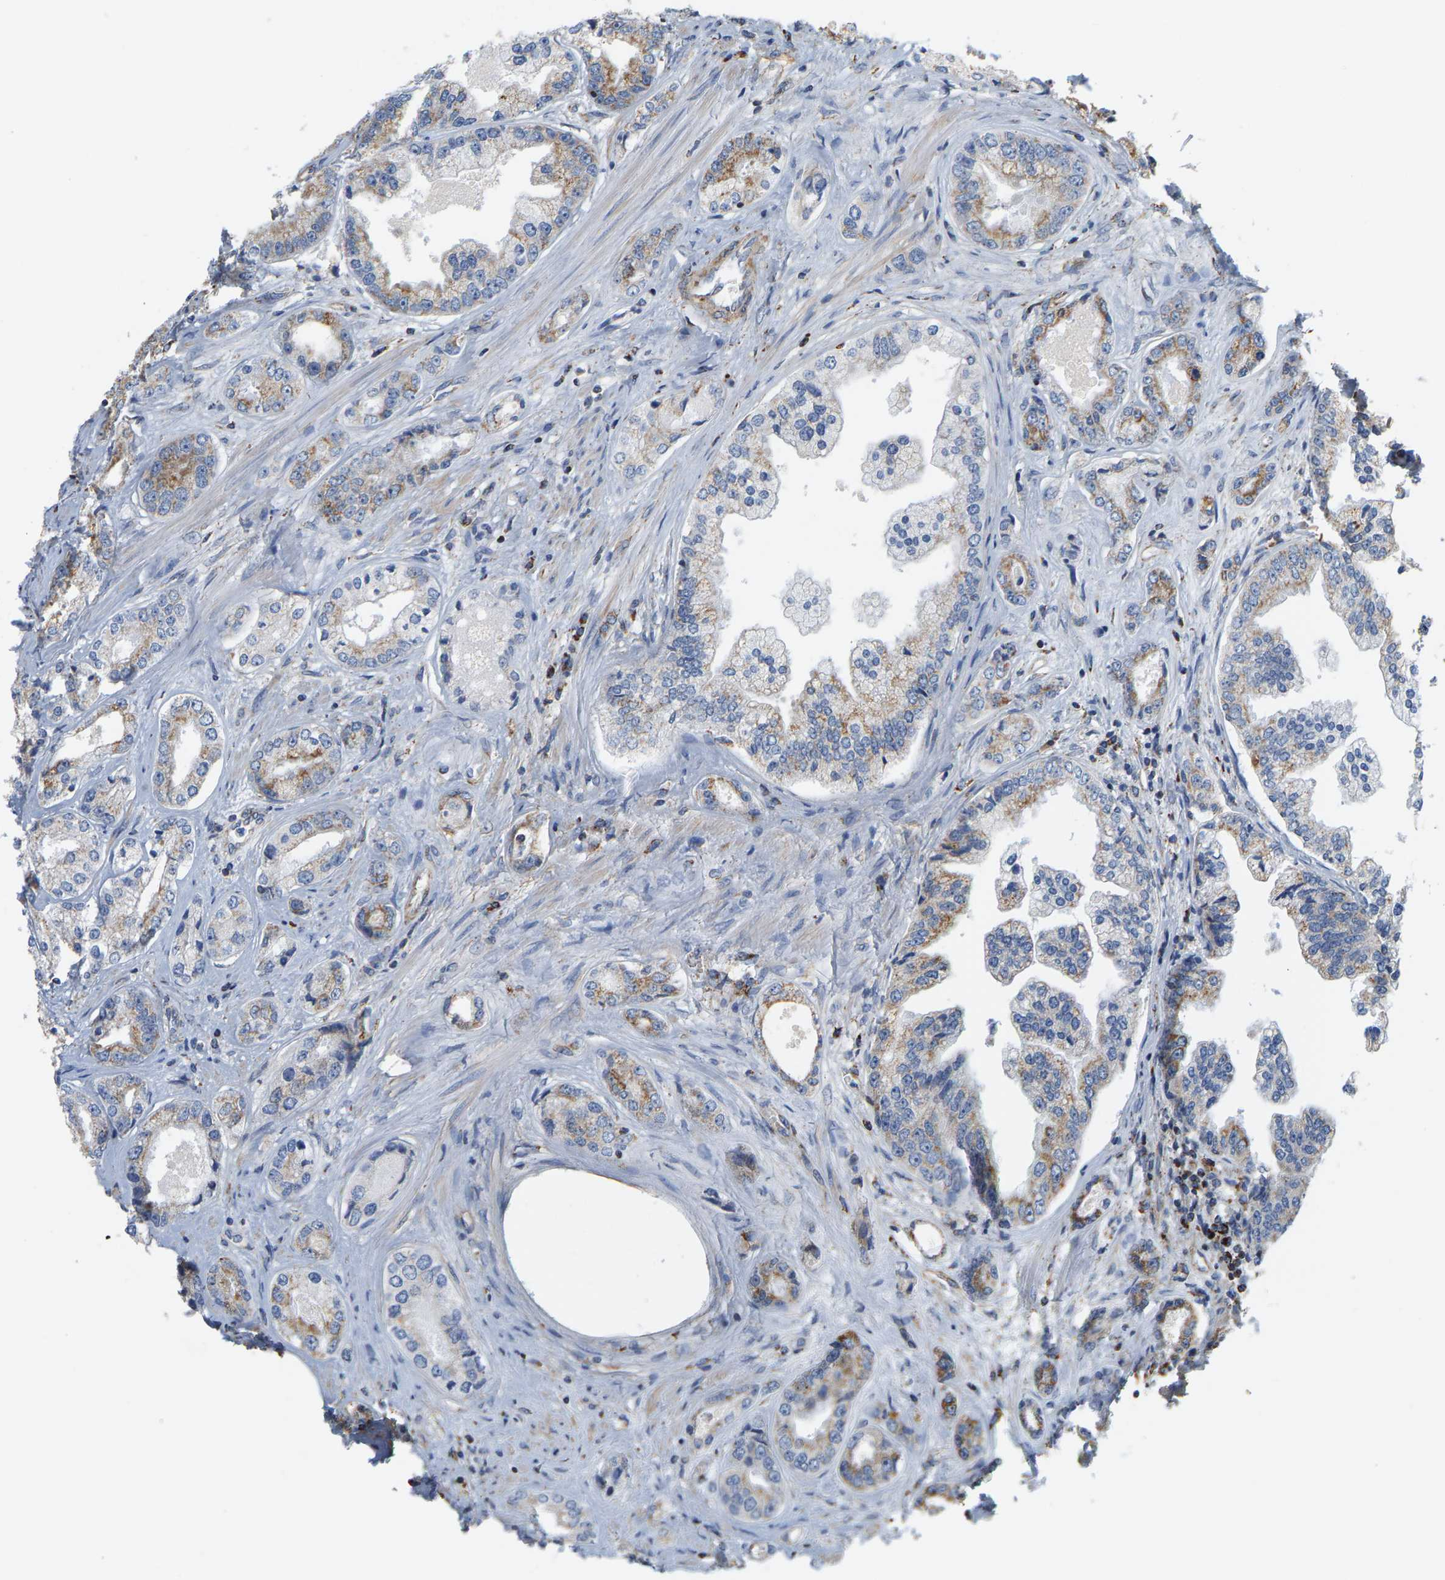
{"staining": {"intensity": "moderate", "quantity": "25%-75%", "location": "cytoplasmic/membranous"}, "tissue": "prostate cancer", "cell_type": "Tumor cells", "image_type": "cancer", "snomed": [{"axis": "morphology", "description": "Adenocarcinoma, High grade"}, {"axis": "topography", "description": "Prostate"}], "caption": "The photomicrograph displays a brown stain indicating the presence of a protein in the cytoplasmic/membranous of tumor cells in prostate cancer.", "gene": "SHMT2", "patient": {"sex": "male", "age": 61}}